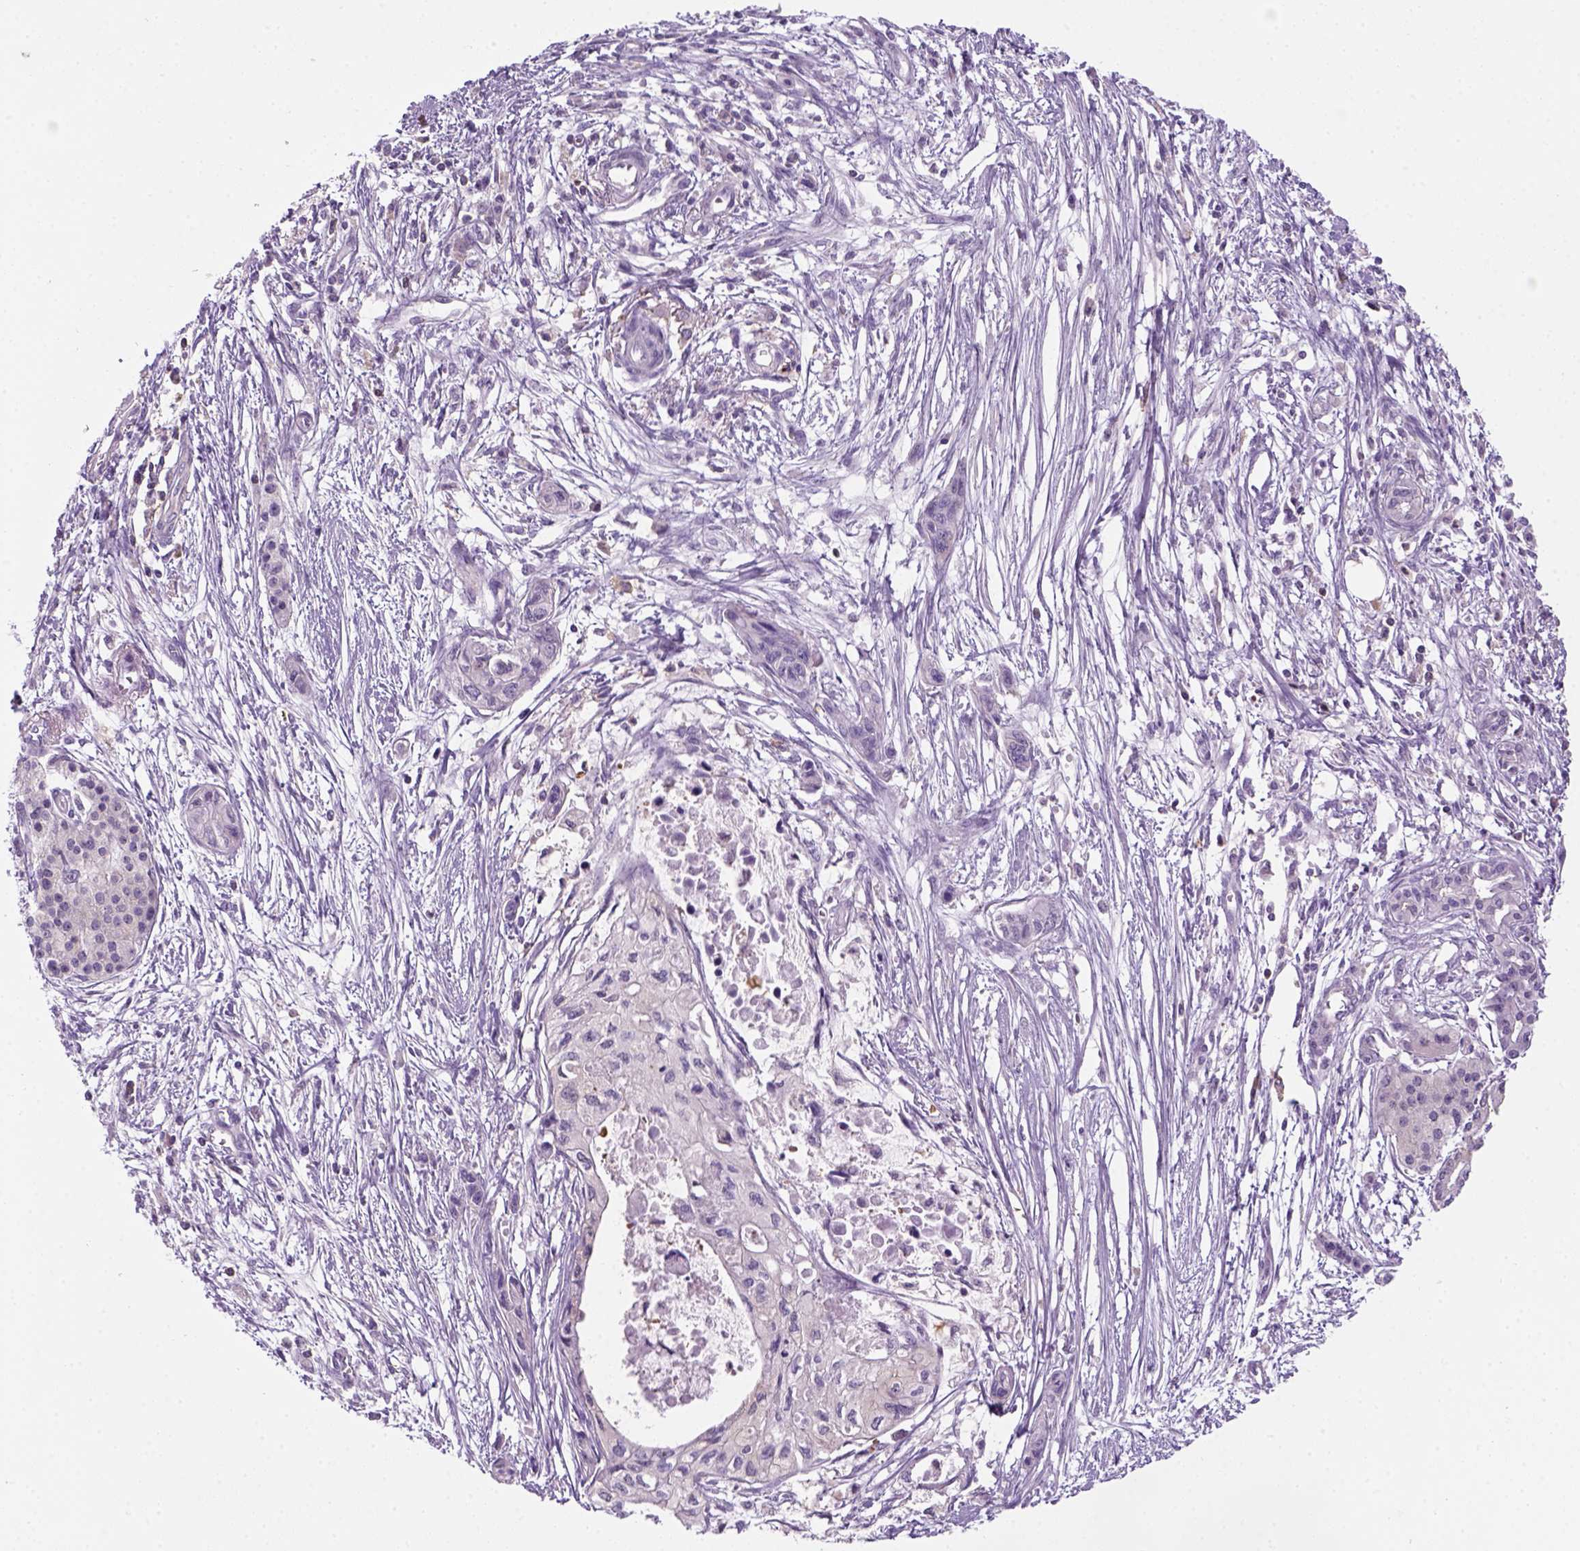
{"staining": {"intensity": "negative", "quantity": "none", "location": "none"}, "tissue": "pancreatic cancer", "cell_type": "Tumor cells", "image_type": "cancer", "snomed": [{"axis": "morphology", "description": "Adenocarcinoma, NOS"}, {"axis": "topography", "description": "Pancreas"}], "caption": "Micrograph shows no protein staining in tumor cells of pancreatic cancer (adenocarcinoma) tissue.", "gene": "GOT1", "patient": {"sex": "female", "age": 76}}